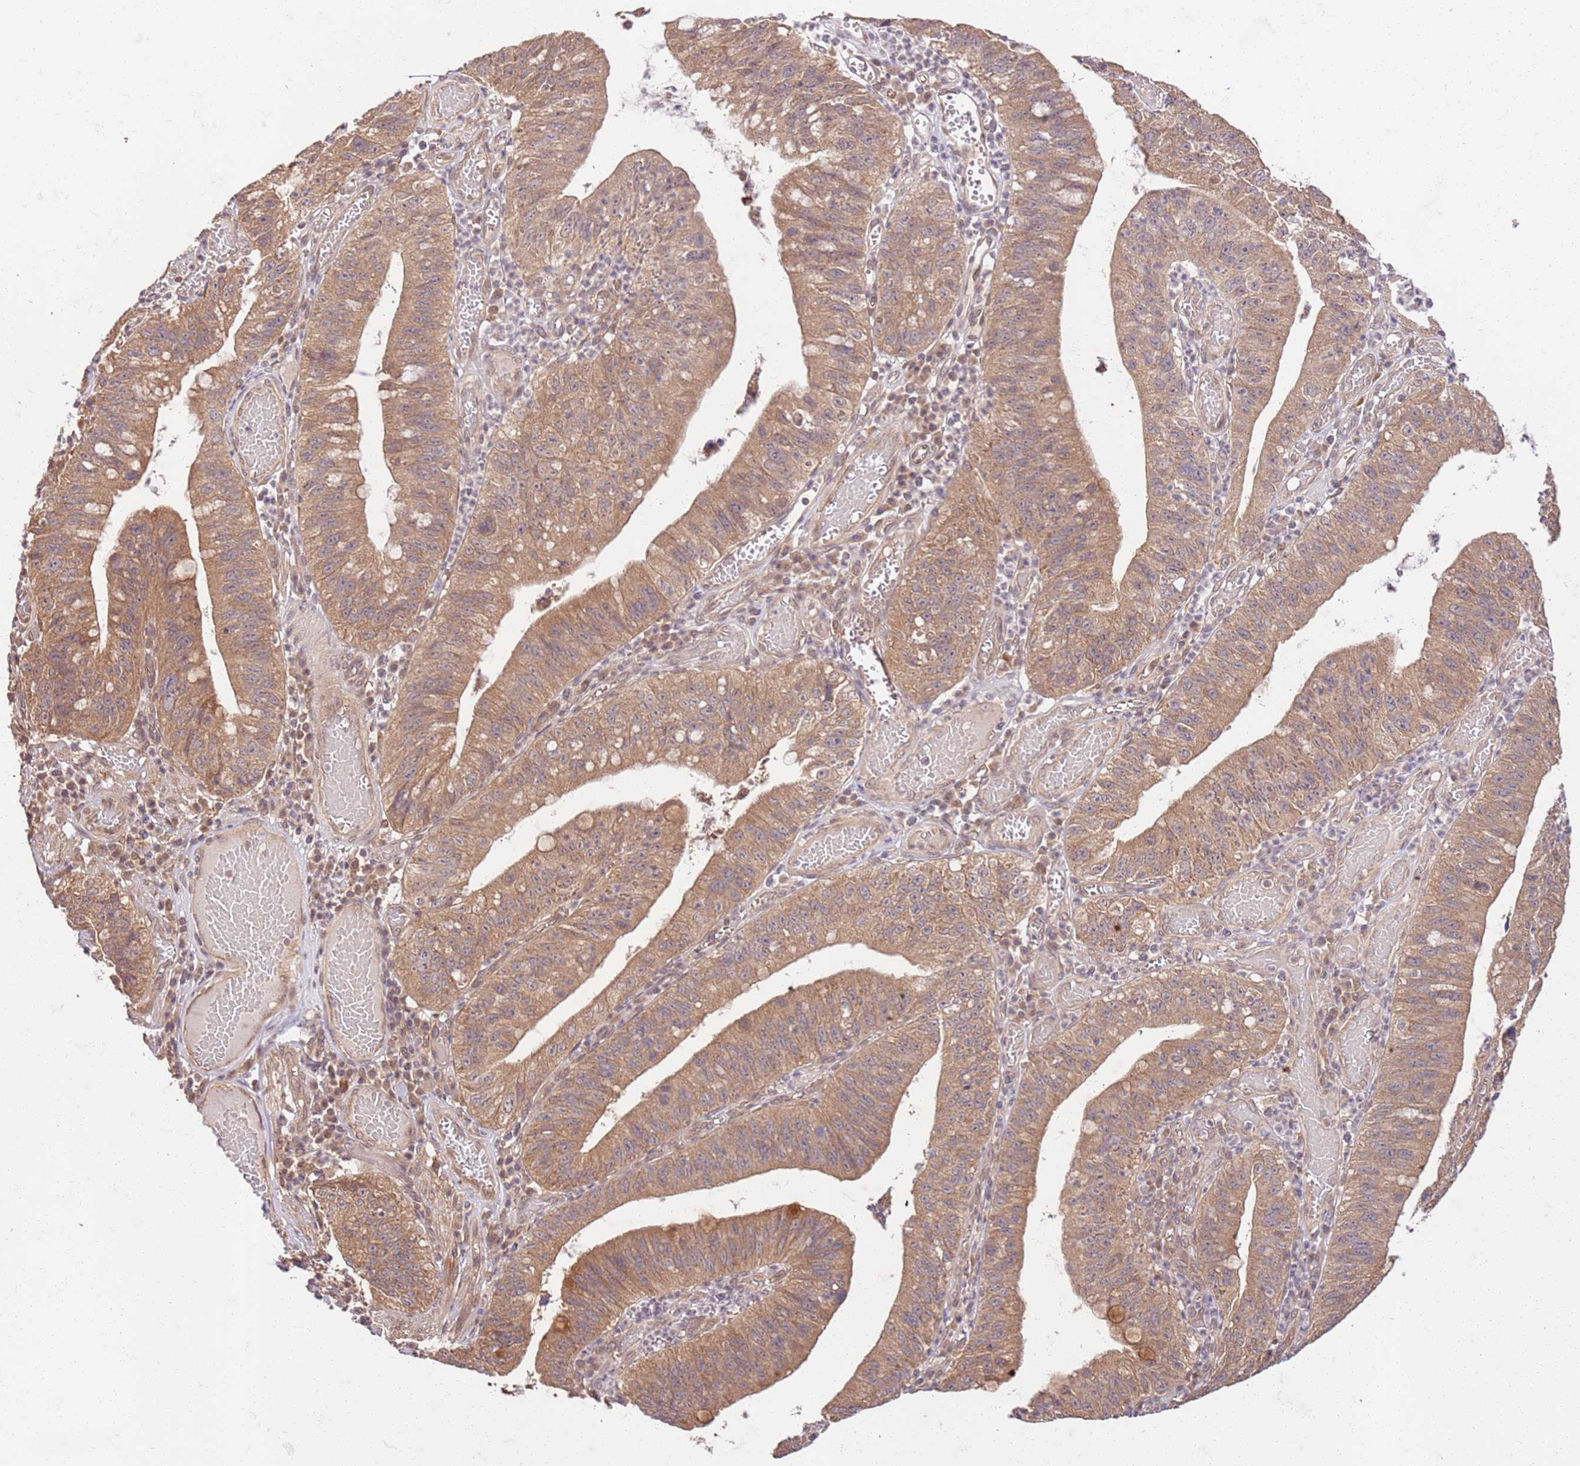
{"staining": {"intensity": "moderate", "quantity": ">75%", "location": "cytoplasmic/membranous,nuclear"}, "tissue": "stomach cancer", "cell_type": "Tumor cells", "image_type": "cancer", "snomed": [{"axis": "morphology", "description": "Adenocarcinoma, NOS"}, {"axis": "topography", "description": "Stomach"}], "caption": "Human stomach cancer stained for a protein (brown) shows moderate cytoplasmic/membranous and nuclear positive positivity in about >75% of tumor cells.", "gene": "UBE3A", "patient": {"sex": "male", "age": 59}}